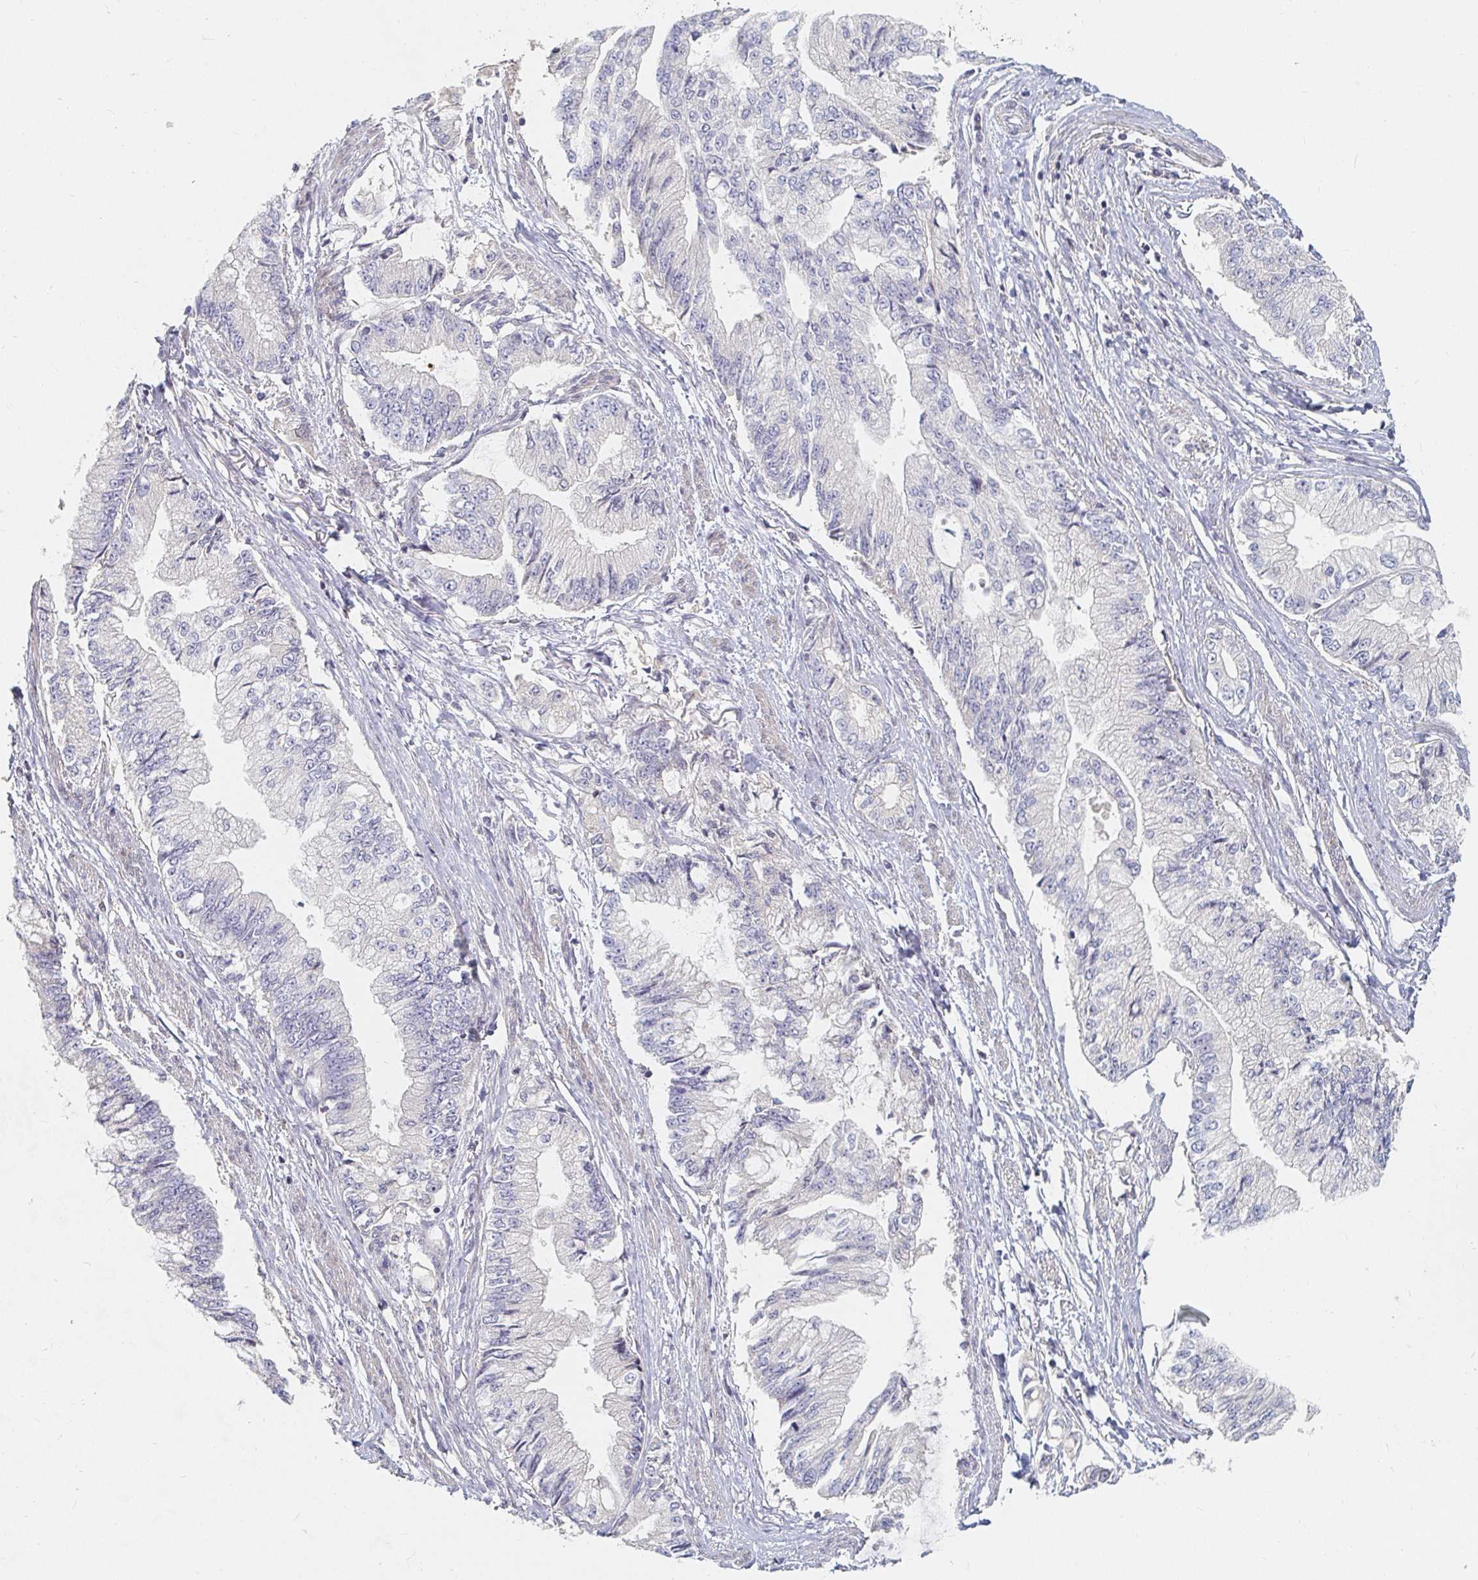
{"staining": {"intensity": "negative", "quantity": "none", "location": "none"}, "tissue": "stomach cancer", "cell_type": "Tumor cells", "image_type": "cancer", "snomed": [{"axis": "morphology", "description": "Adenocarcinoma, NOS"}, {"axis": "topography", "description": "Stomach, upper"}], "caption": "The image shows no significant expression in tumor cells of adenocarcinoma (stomach).", "gene": "NME9", "patient": {"sex": "female", "age": 74}}